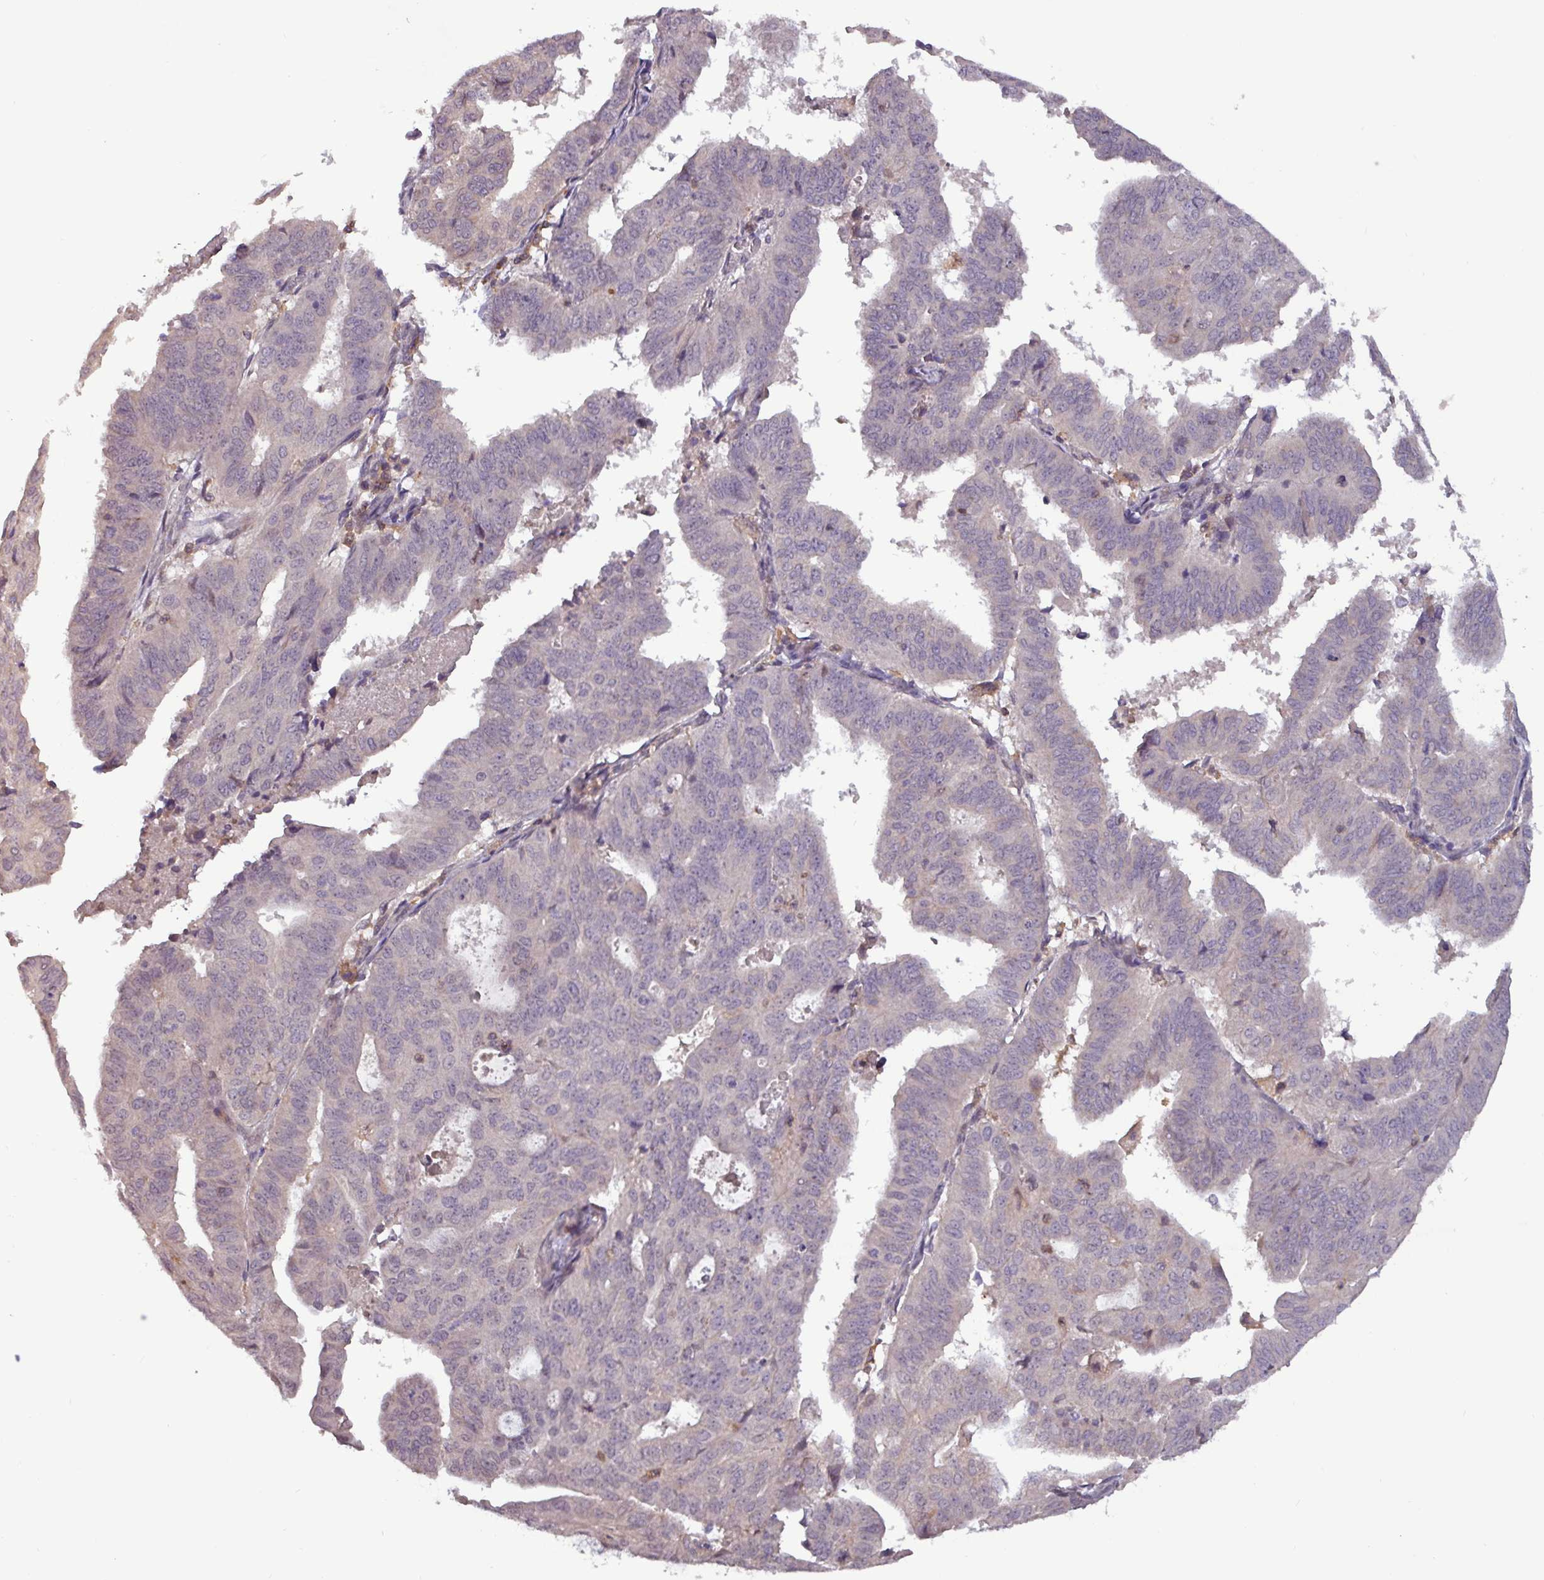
{"staining": {"intensity": "negative", "quantity": "none", "location": "none"}, "tissue": "endometrial cancer", "cell_type": "Tumor cells", "image_type": "cancer", "snomed": [{"axis": "morphology", "description": "Adenocarcinoma, NOS"}, {"axis": "topography", "description": "Uterus"}], "caption": "Immunohistochemistry photomicrograph of endometrial cancer stained for a protein (brown), which shows no staining in tumor cells.", "gene": "PRRX1", "patient": {"sex": "female", "age": 77}}